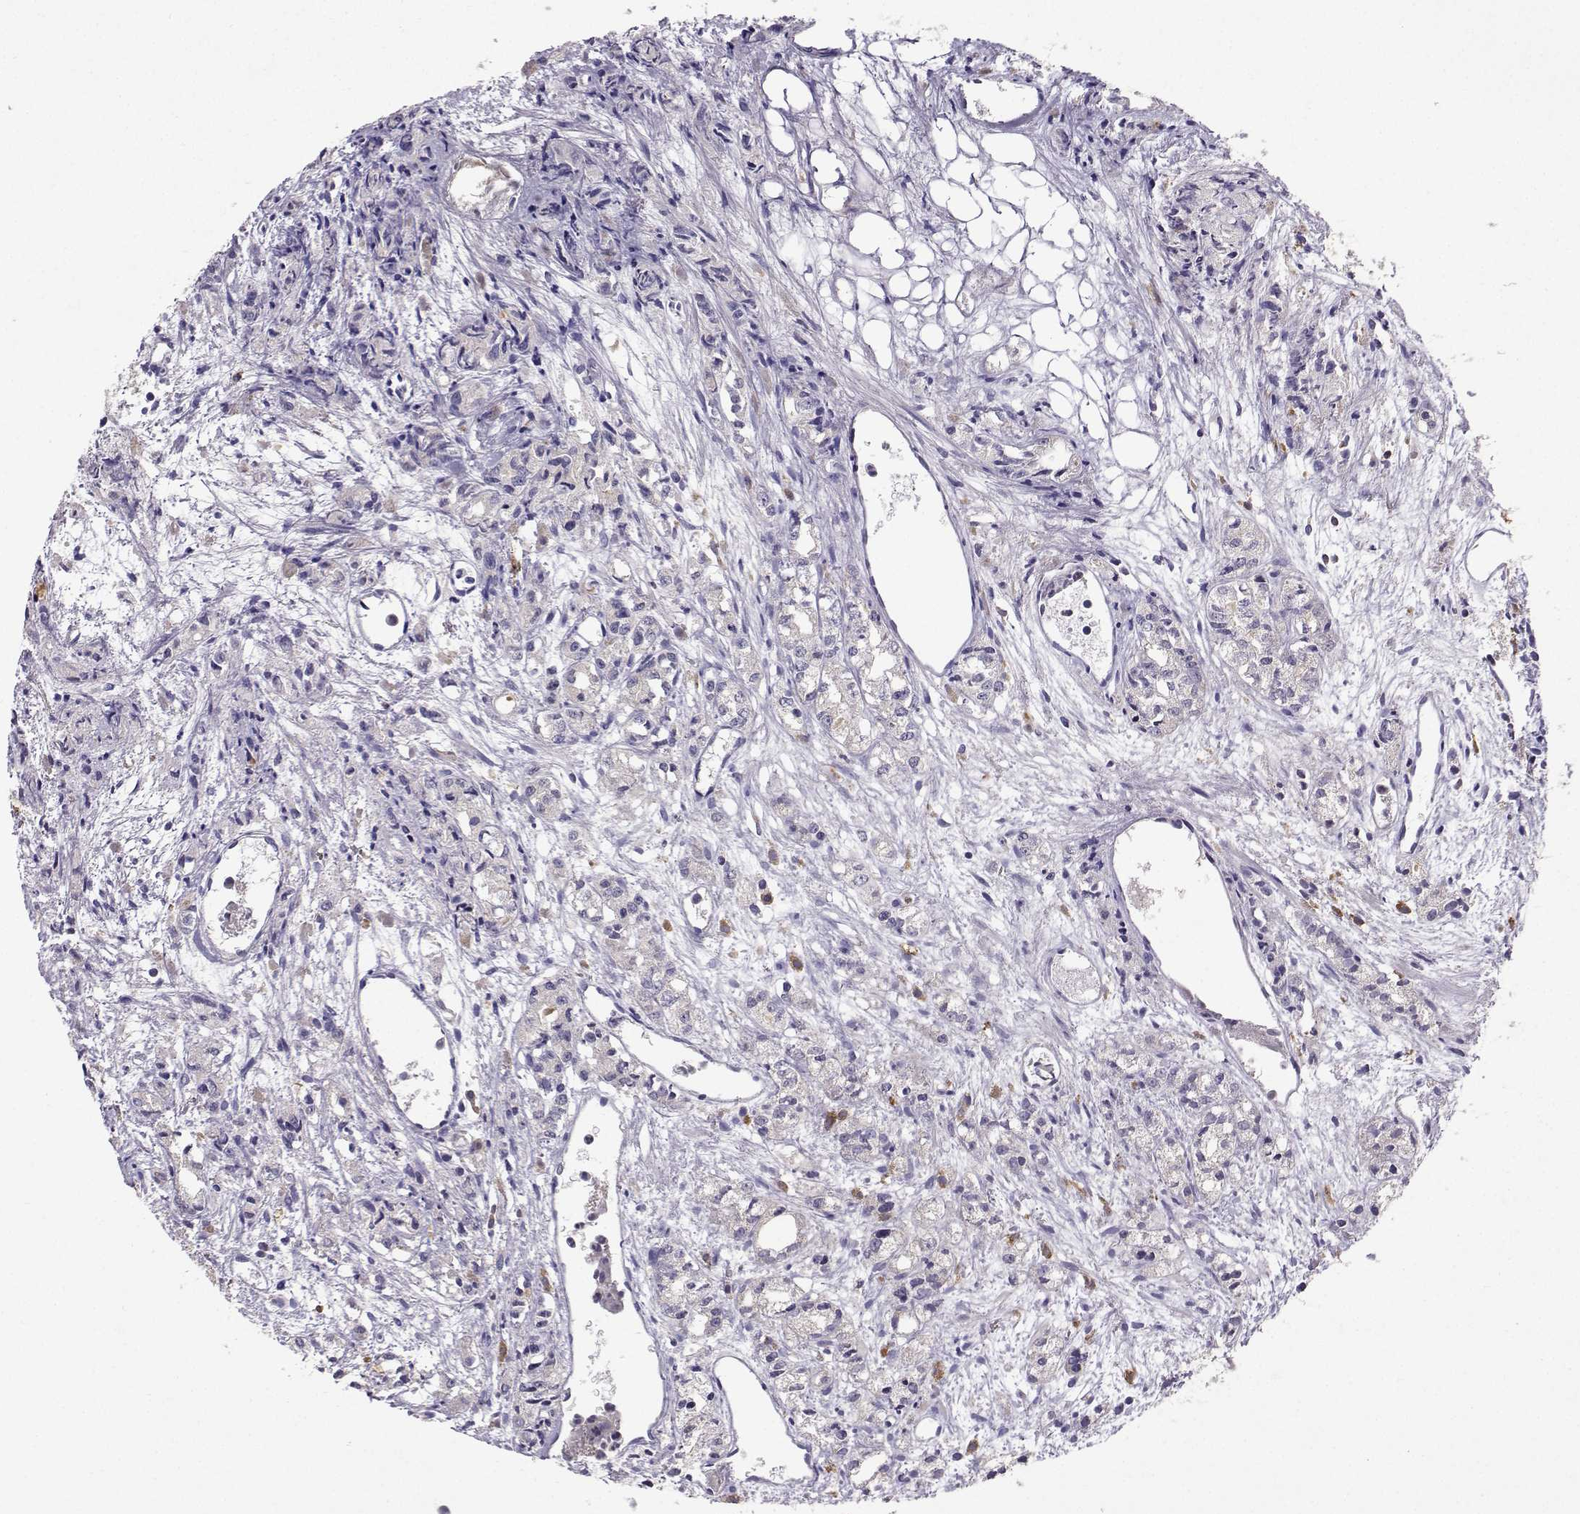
{"staining": {"intensity": "weak", "quantity": "<25%", "location": "cytoplasmic/membranous"}, "tissue": "prostate cancer", "cell_type": "Tumor cells", "image_type": "cancer", "snomed": [{"axis": "morphology", "description": "Adenocarcinoma, Medium grade"}, {"axis": "topography", "description": "Prostate"}], "caption": "Histopathology image shows no protein staining in tumor cells of prostate adenocarcinoma (medium-grade) tissue. (DAB IHC, high magnification).", "gene": "STXBP5", "patient": {"sex": "male", "age": 74}}